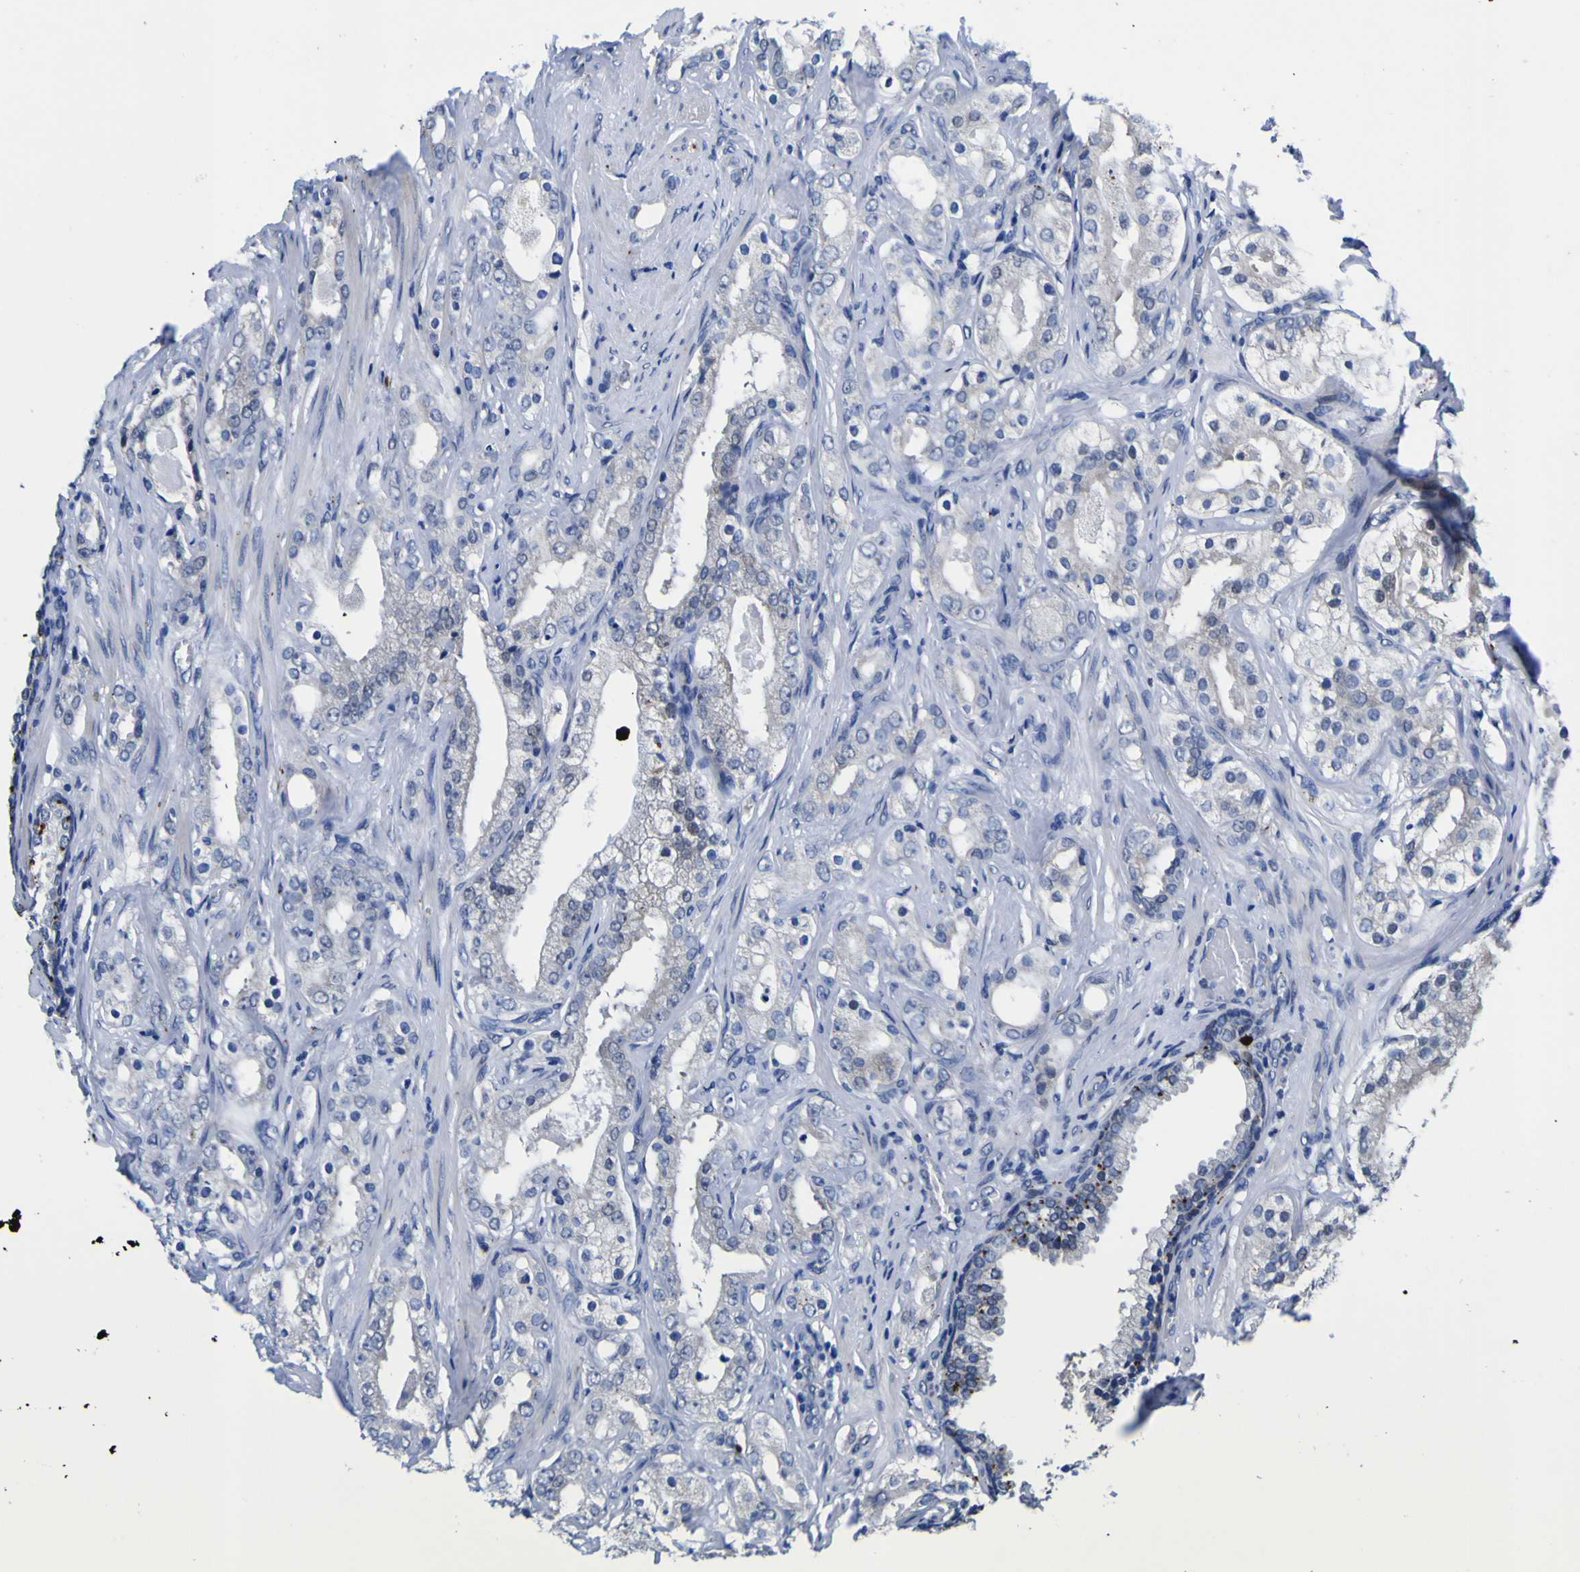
{"staining": {"intensity": "negative", "quantity": "none", "location": "none"}, "tissue": "prostate cancer", "cell_type": "Tumor cells", "image_type": "cancer", "snomed": [{"axis": "morphology", "description": "Adenocarcinoma, Low grade"}, {"axis": "topography", "description": "Prostate"}], "caption": "Immunohistochemistry of adenocarcinoma (low-grade) (prostate) demonstrates no positivity in tumor cells.", "gene": "IGFLR1", "patient": {"sex": "male", "age": 59}}